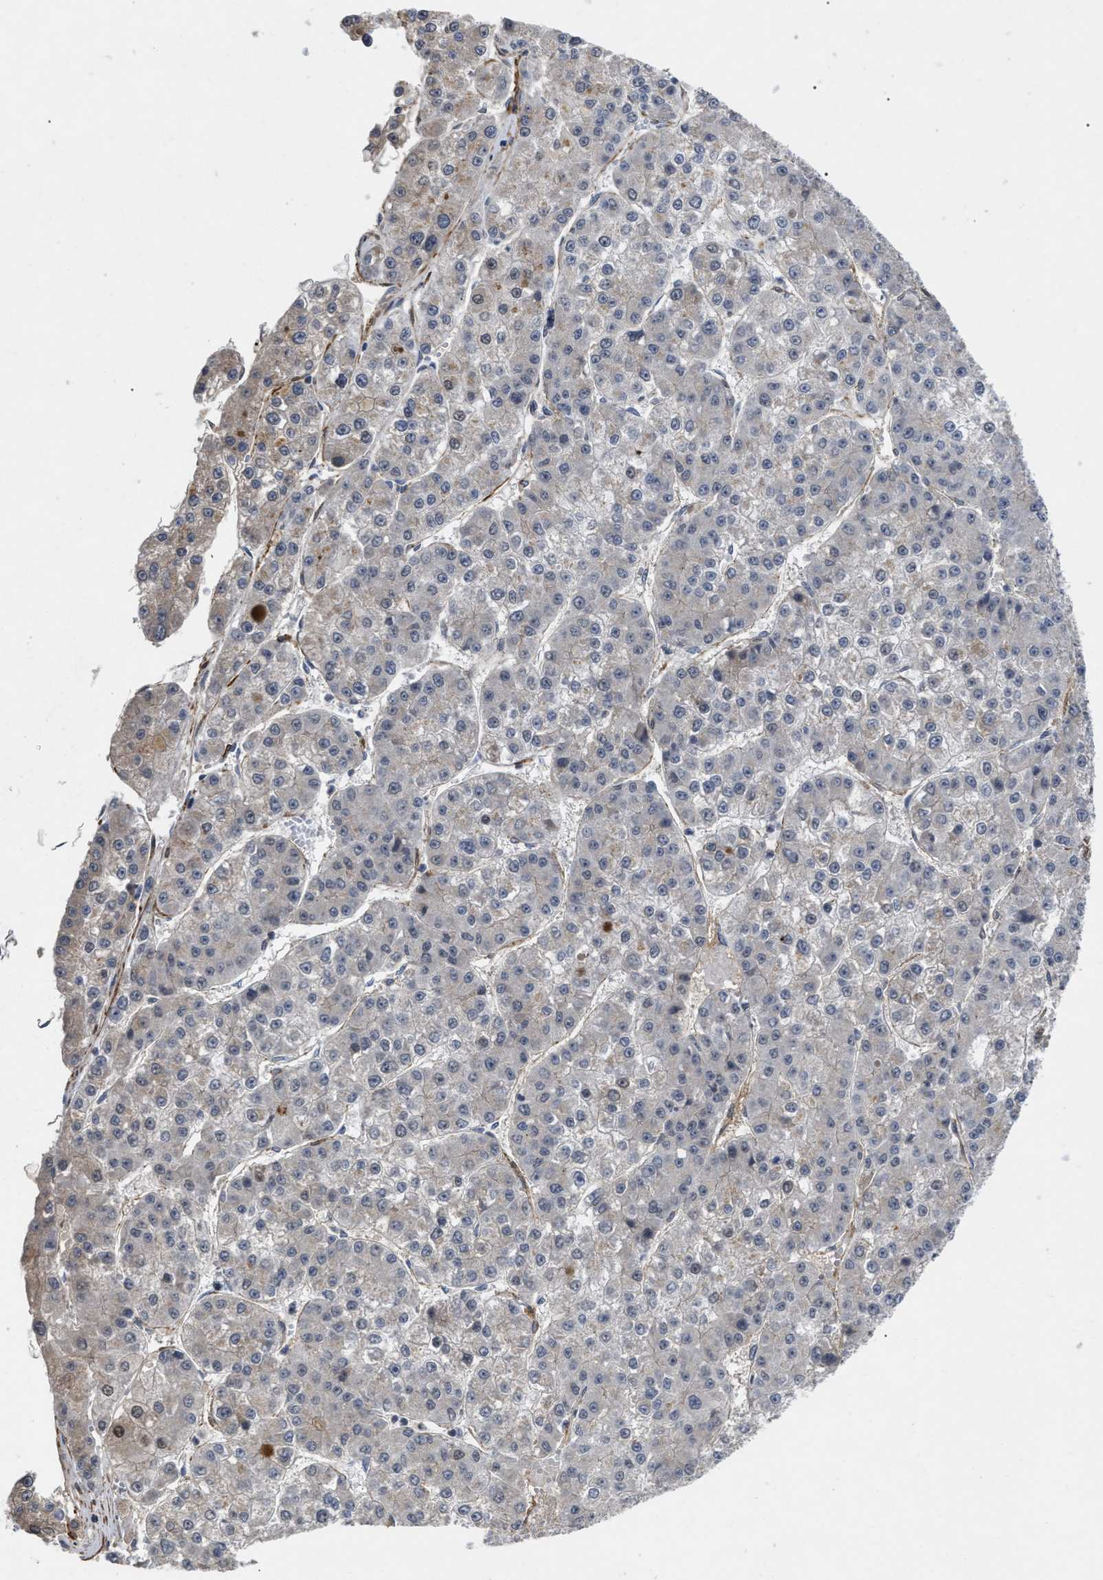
{"staining": {"intensity": "negative", "quantity": "none", "location": "none"}, "tissue": "liver cancer", "cell_type": "Tumor cells", "image_type": "cancer", "snomed": [{"axis": "morphology", "description": "Carcinoma, Hepatocellular, NOS"}, {"axis": "topography", "description": "Liver"}], "caption": "Liver cancer (hepatocellular carcinoma) was stained to show a protein in brown. There is no significant staining in tumor cells. Nuclei are stained in blue.", "gene": "ST6GALNAC6", "patient": {"sex": "female", "age": 73}}